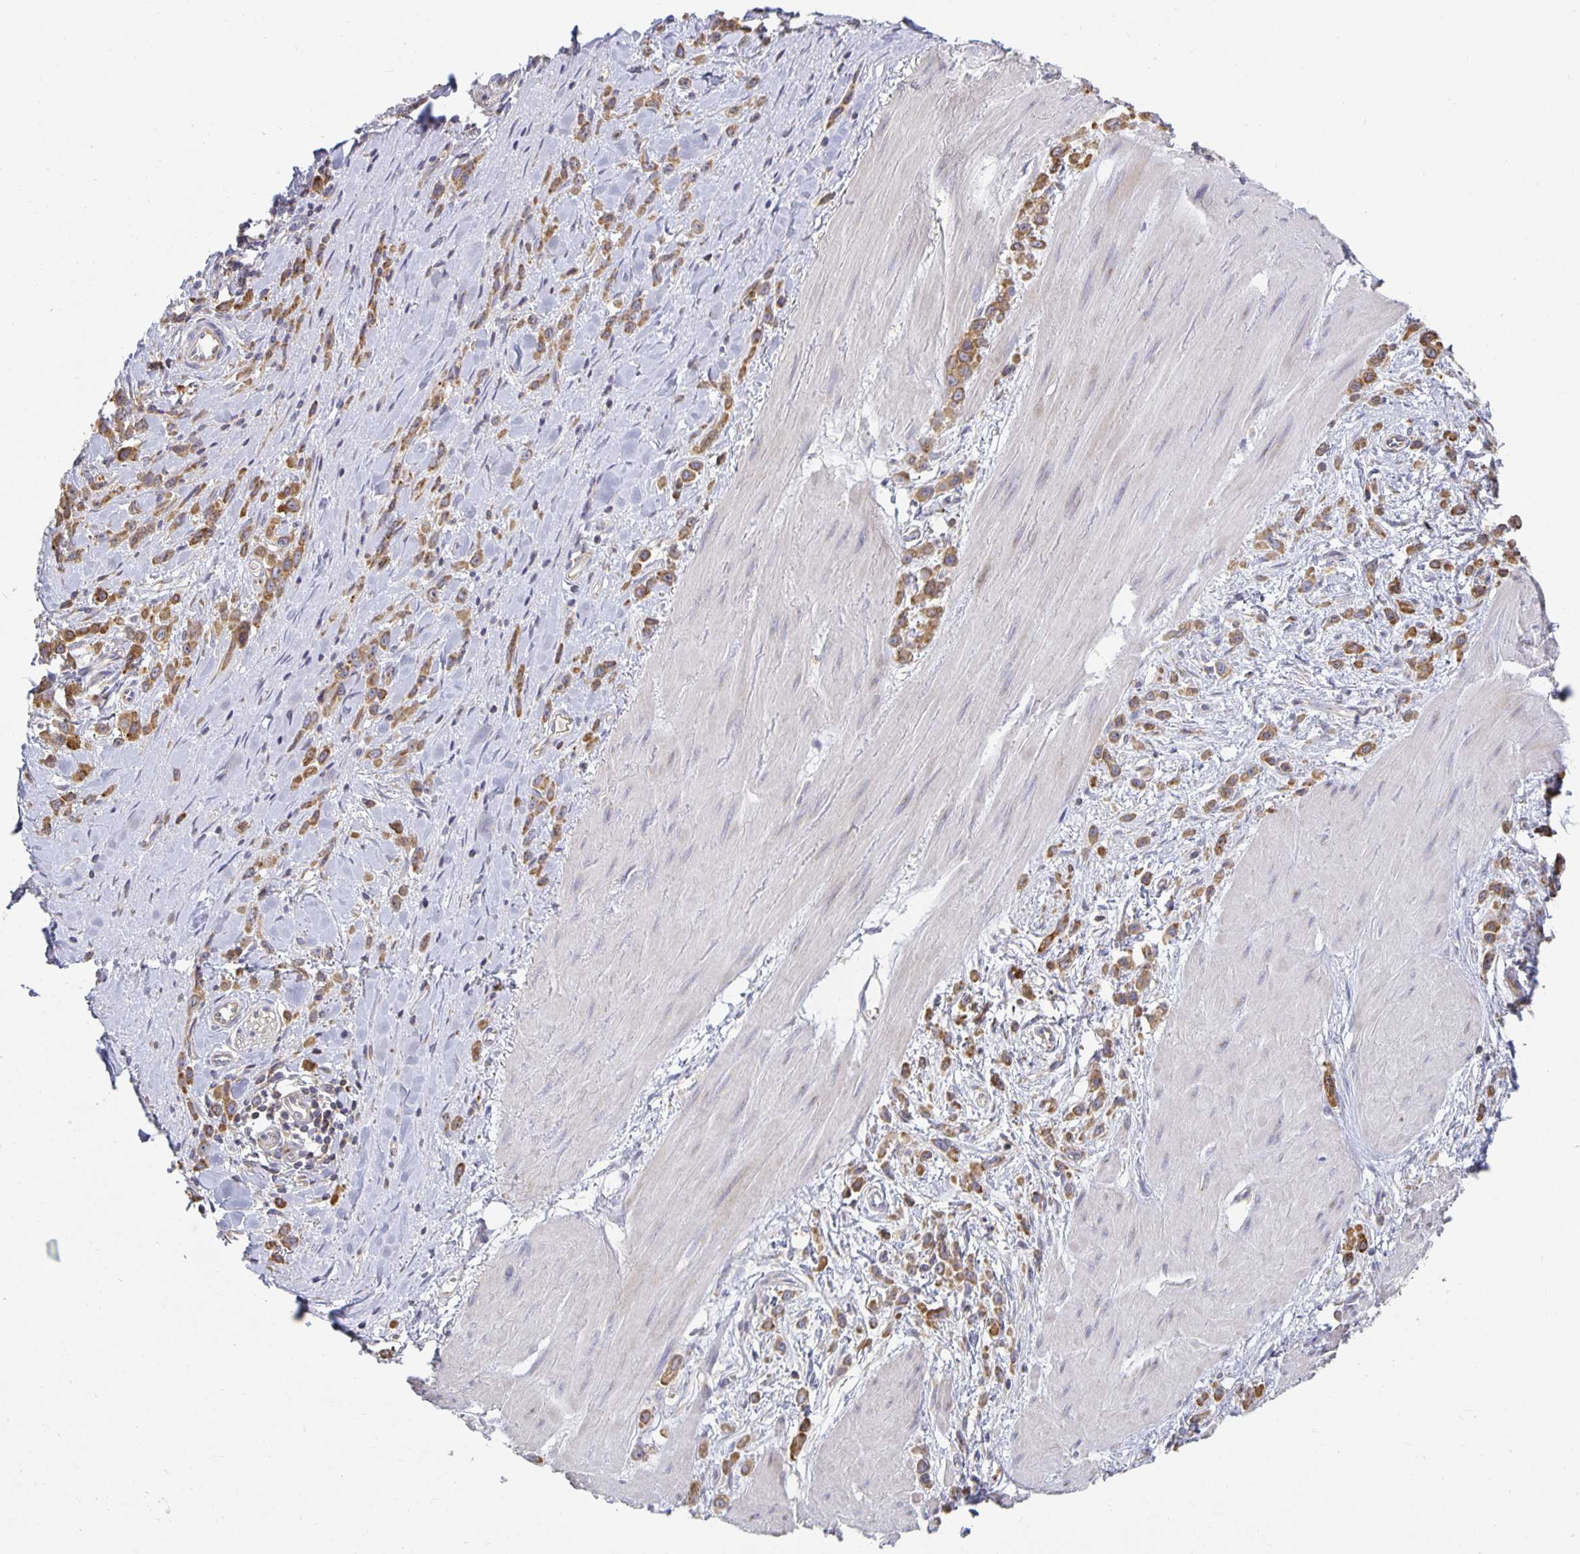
{"staining": {"intensity": "moderate", "quantity": ">75%", "location": "cytoplasmic/membranous"}, "tissue": "stomach cancer", "cell_type": "Tumor cells", "image_type": "cancer", "snomed": [{"axis": "morphology", "description": "Adenocarcinoma, NOS"}, {"axis": "topography", "description": "Stomach"}], "caption": "Immunohistochemical staining of human adenocarcinoma (stomach) exhibits medium levels of moderate cytoplasmic/membranous protein expression in approximately >75% of tumor cells.", "gene": "NOMO1", "patient": {"sex": "male", "age": 47}}